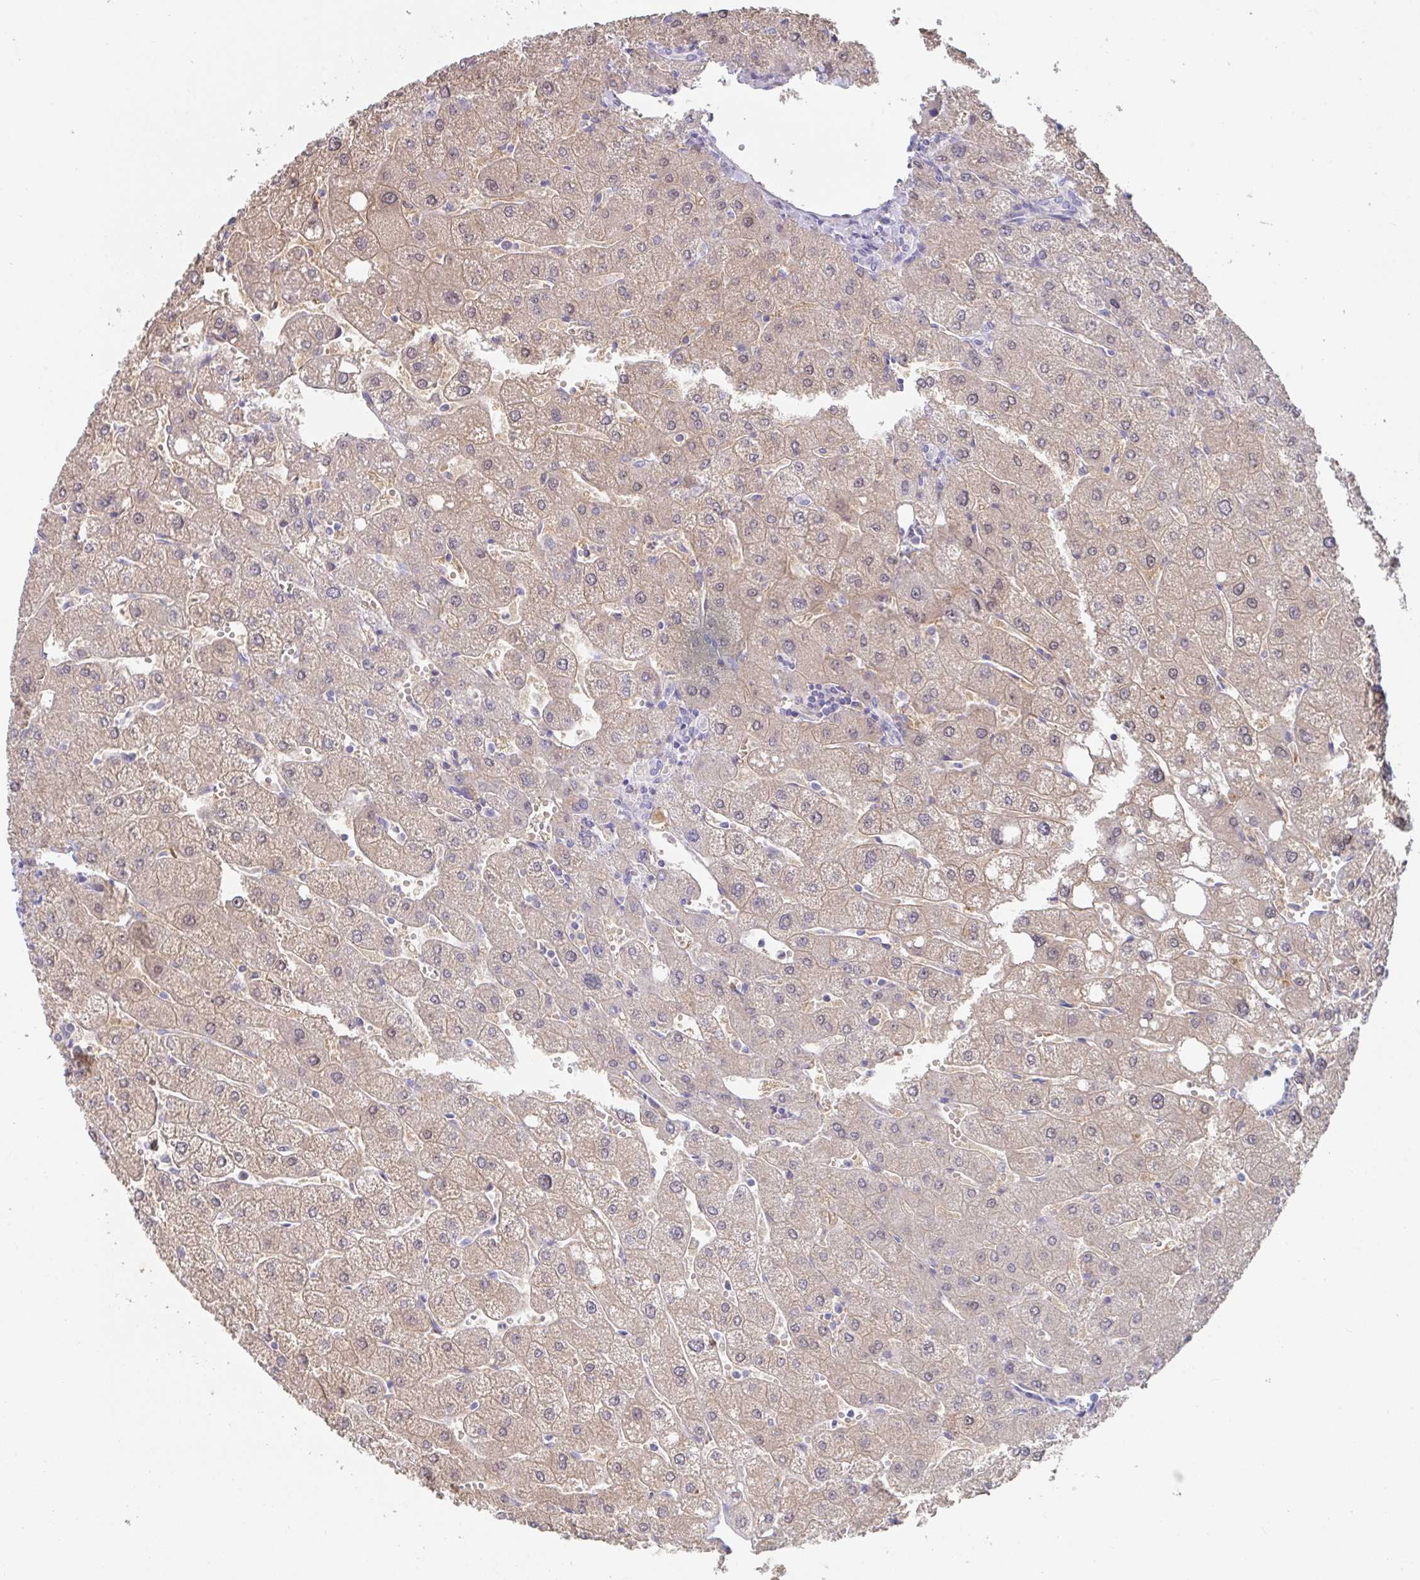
{"staining": {"intensity": "negative", "quantity": "none", "location": "none"}, "tissue": "liver", "cell_type": "Cholangiocytes", "image_type": "normal", "snomed": [{"axis": "morphology", "description": "Normal tissue, NOS"}, {"axis": "topography", "description": "Liver"}], "caption": "Immunohistochemistry (IHC) image of unremarkable liver: liver stained with DAB demonstrates no significant protein expression in cholangiocytes.", "gene": "ANO5", "patient": {"sex": "male", "age": 67}}